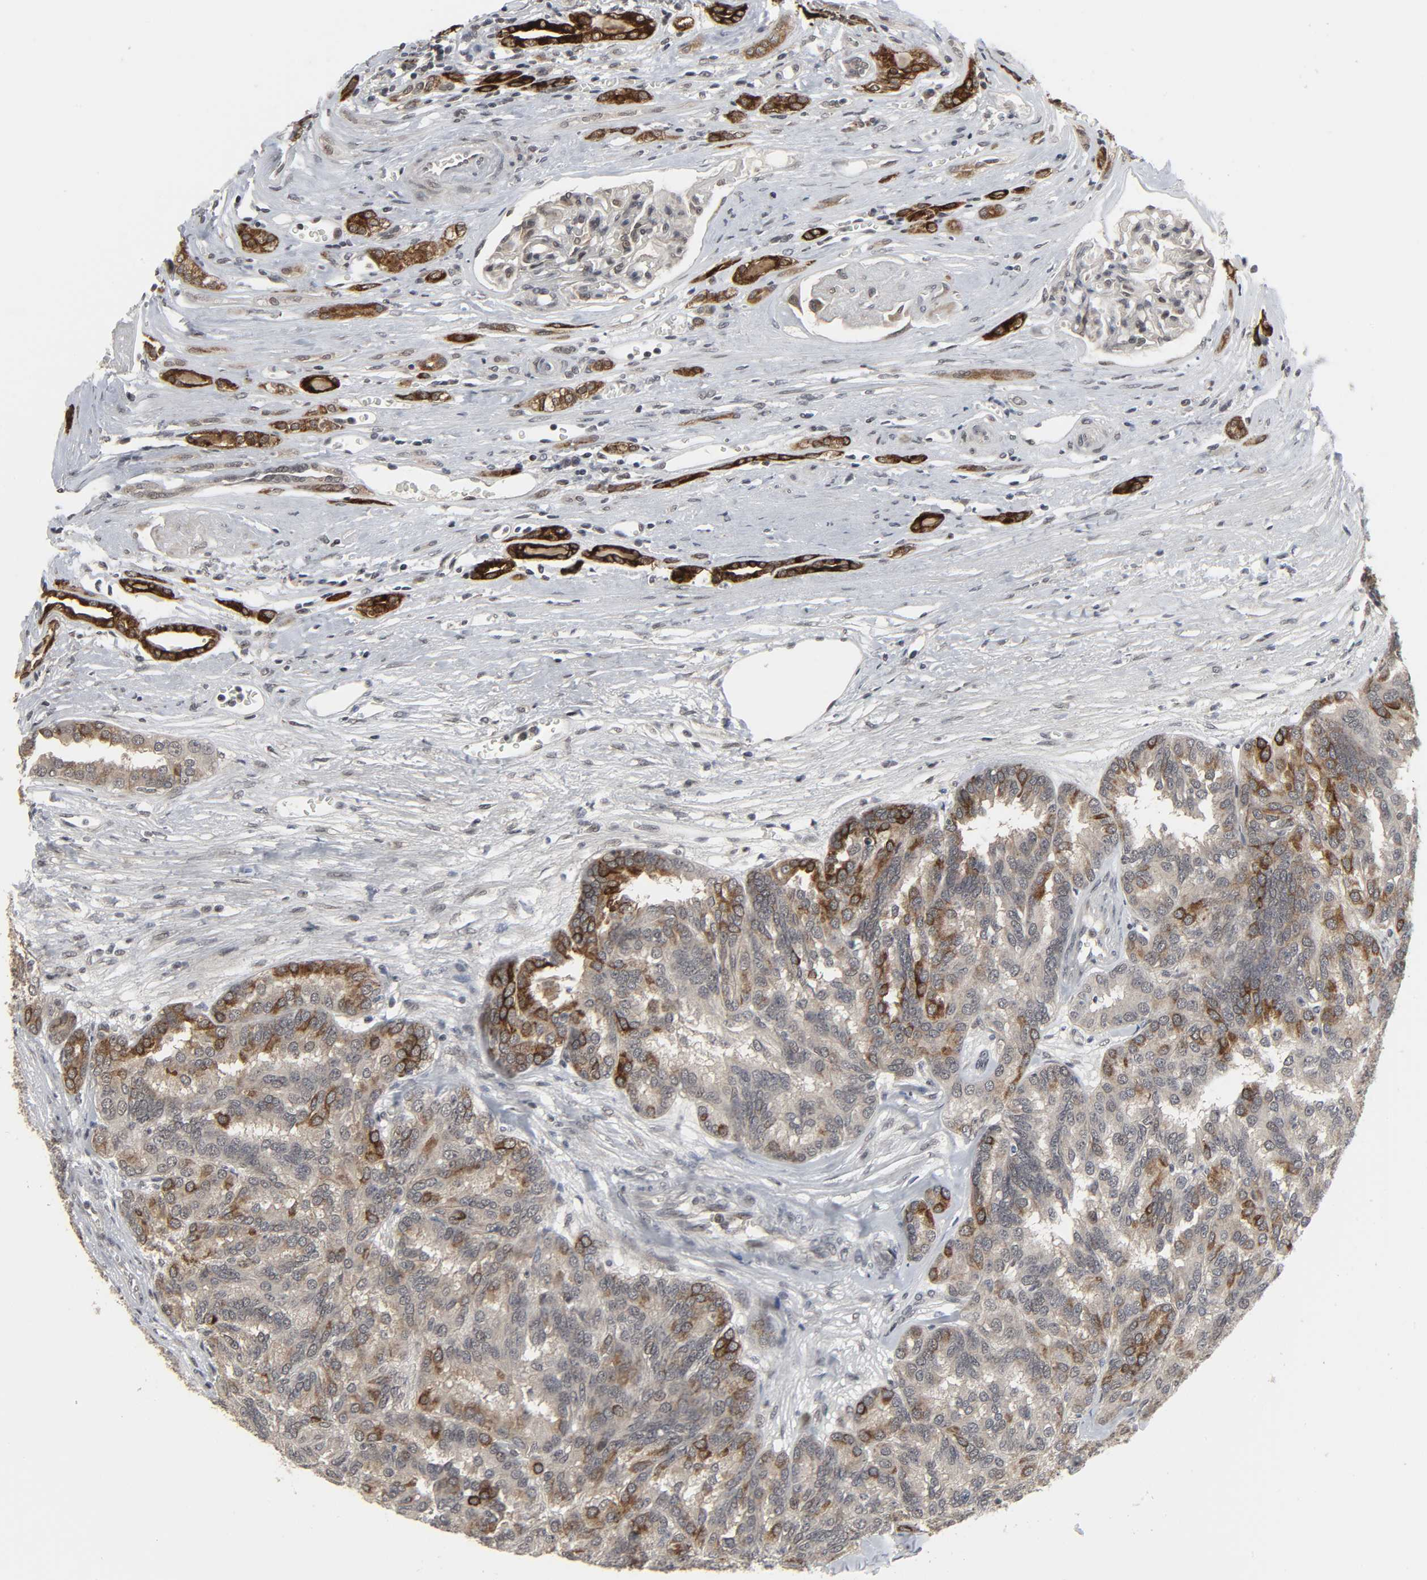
{"staining": {"intensity": "strong", "quantity": "<25%", "location": "cytoplasmic/membranous"}, "tissue": "renal cancer", "cell_type": "Tumor cells", "image_type": "cancer", "snomed": [{"axis": "morphology", "description": "Adenocarcinoma, NOS"}, {"axis": "topography", "description": "Kidney"}], "caption": "IHC staining of adenocarcinoma (renal), which exhibits medium levels of strong cytoplasmic/membranous positivity in about <25% of tumor cells indicating strong cytoplasmic/membranous protein positivity. The staining was performed using DAB (3,3'-diaminobenzidine) (brown) for protein detection and nuclei were counterstained in hematoxylin (blue).", "gene": "MUC1", "patient": {"sex": "male", "age": 46}}